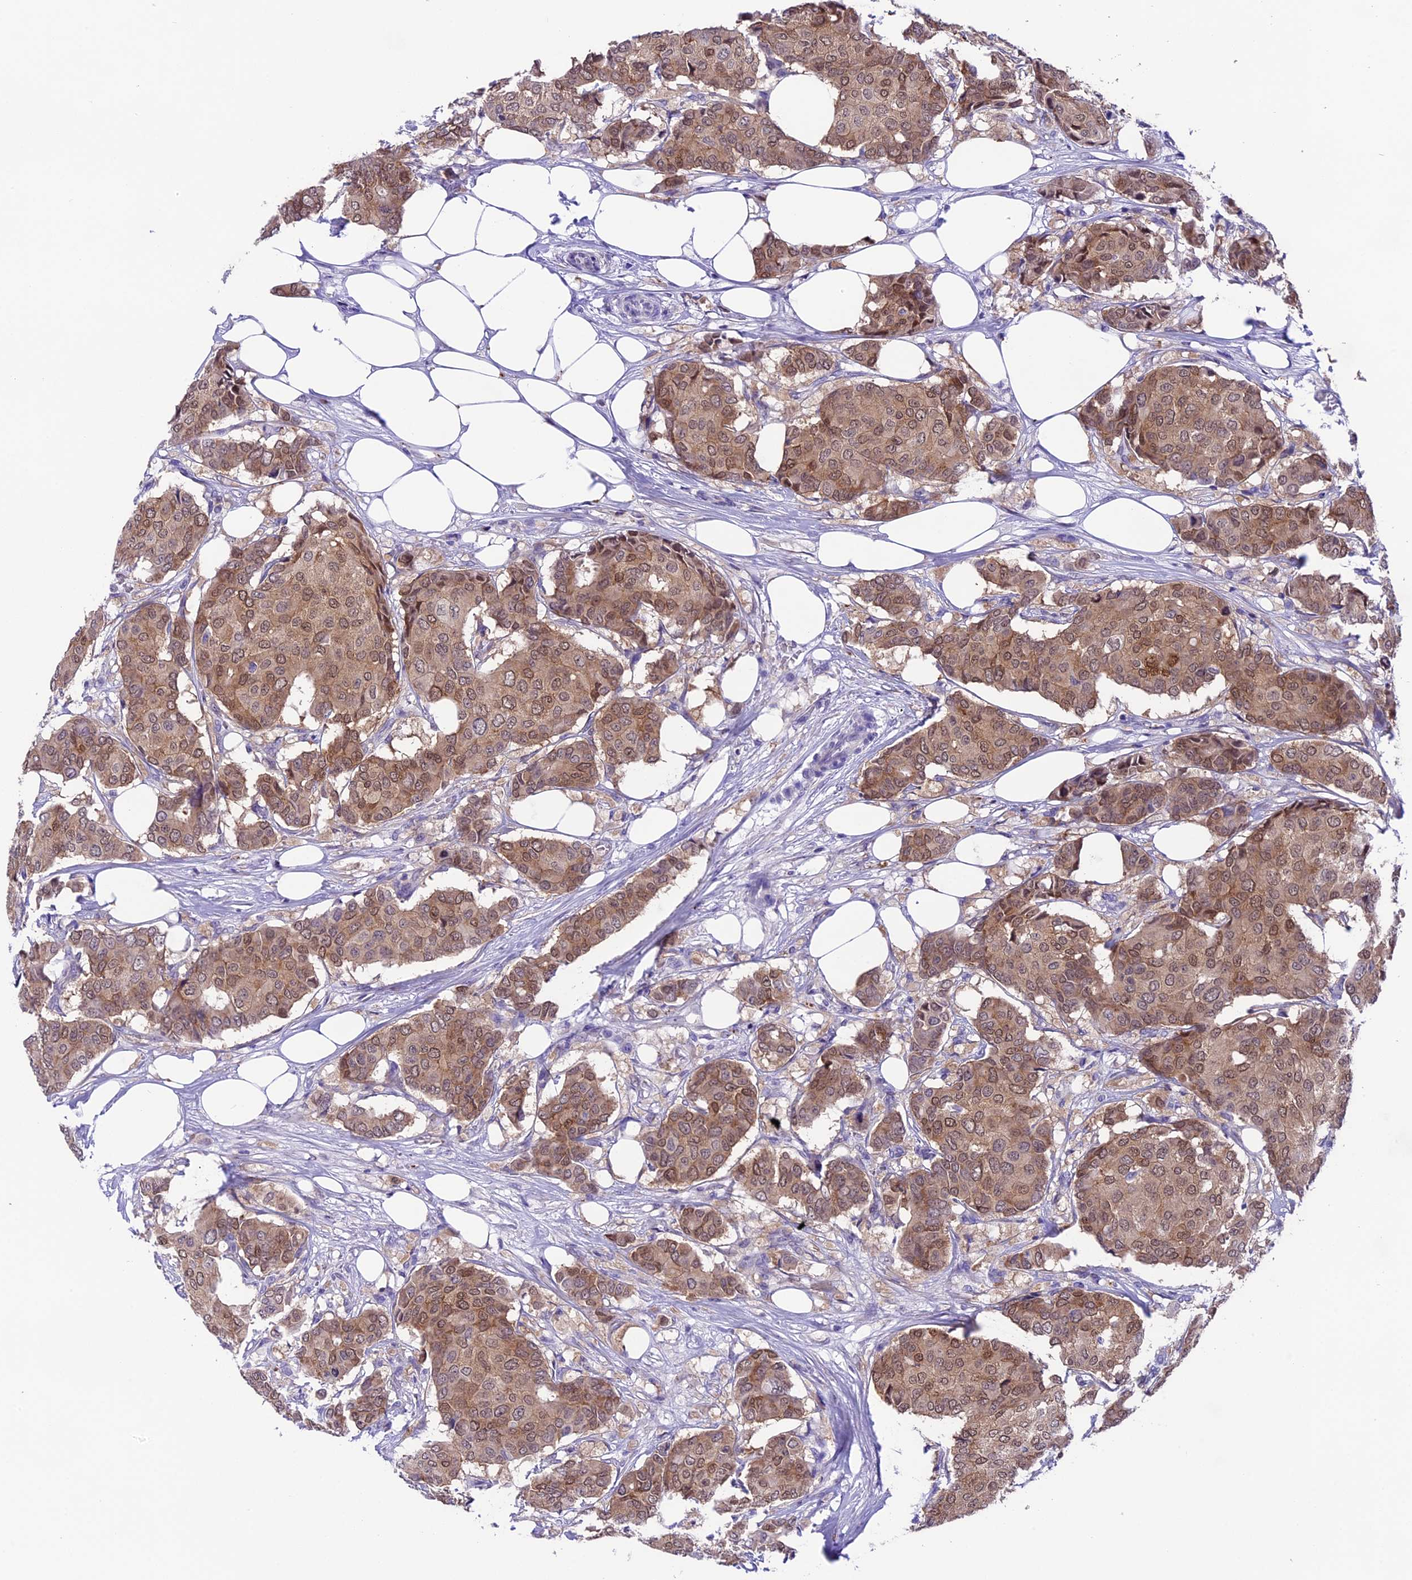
{"staining": {"intensity": "moderate", "quantity": ">75%", "location": "cytoplasmic/membranous,nuclear"}, "tissue": "breast cancer", "cell_type": "Tumor cells", "image_type": "cancer", "snomed": [{"axis": "morphology", "description": "Duct carcinoma"}, {"axis": "topography", "description": "Breast"}], "caption": "An IHC histopathology image of tumor tissue is shown. Protein staining in brown shows moderate cytoplasmic/membranous and nuclear positivity in invasive ductal carcinoma (breast) within tumor cells.", "gene": "PRR15", "patient": {"sex": "female", "age": 75}}